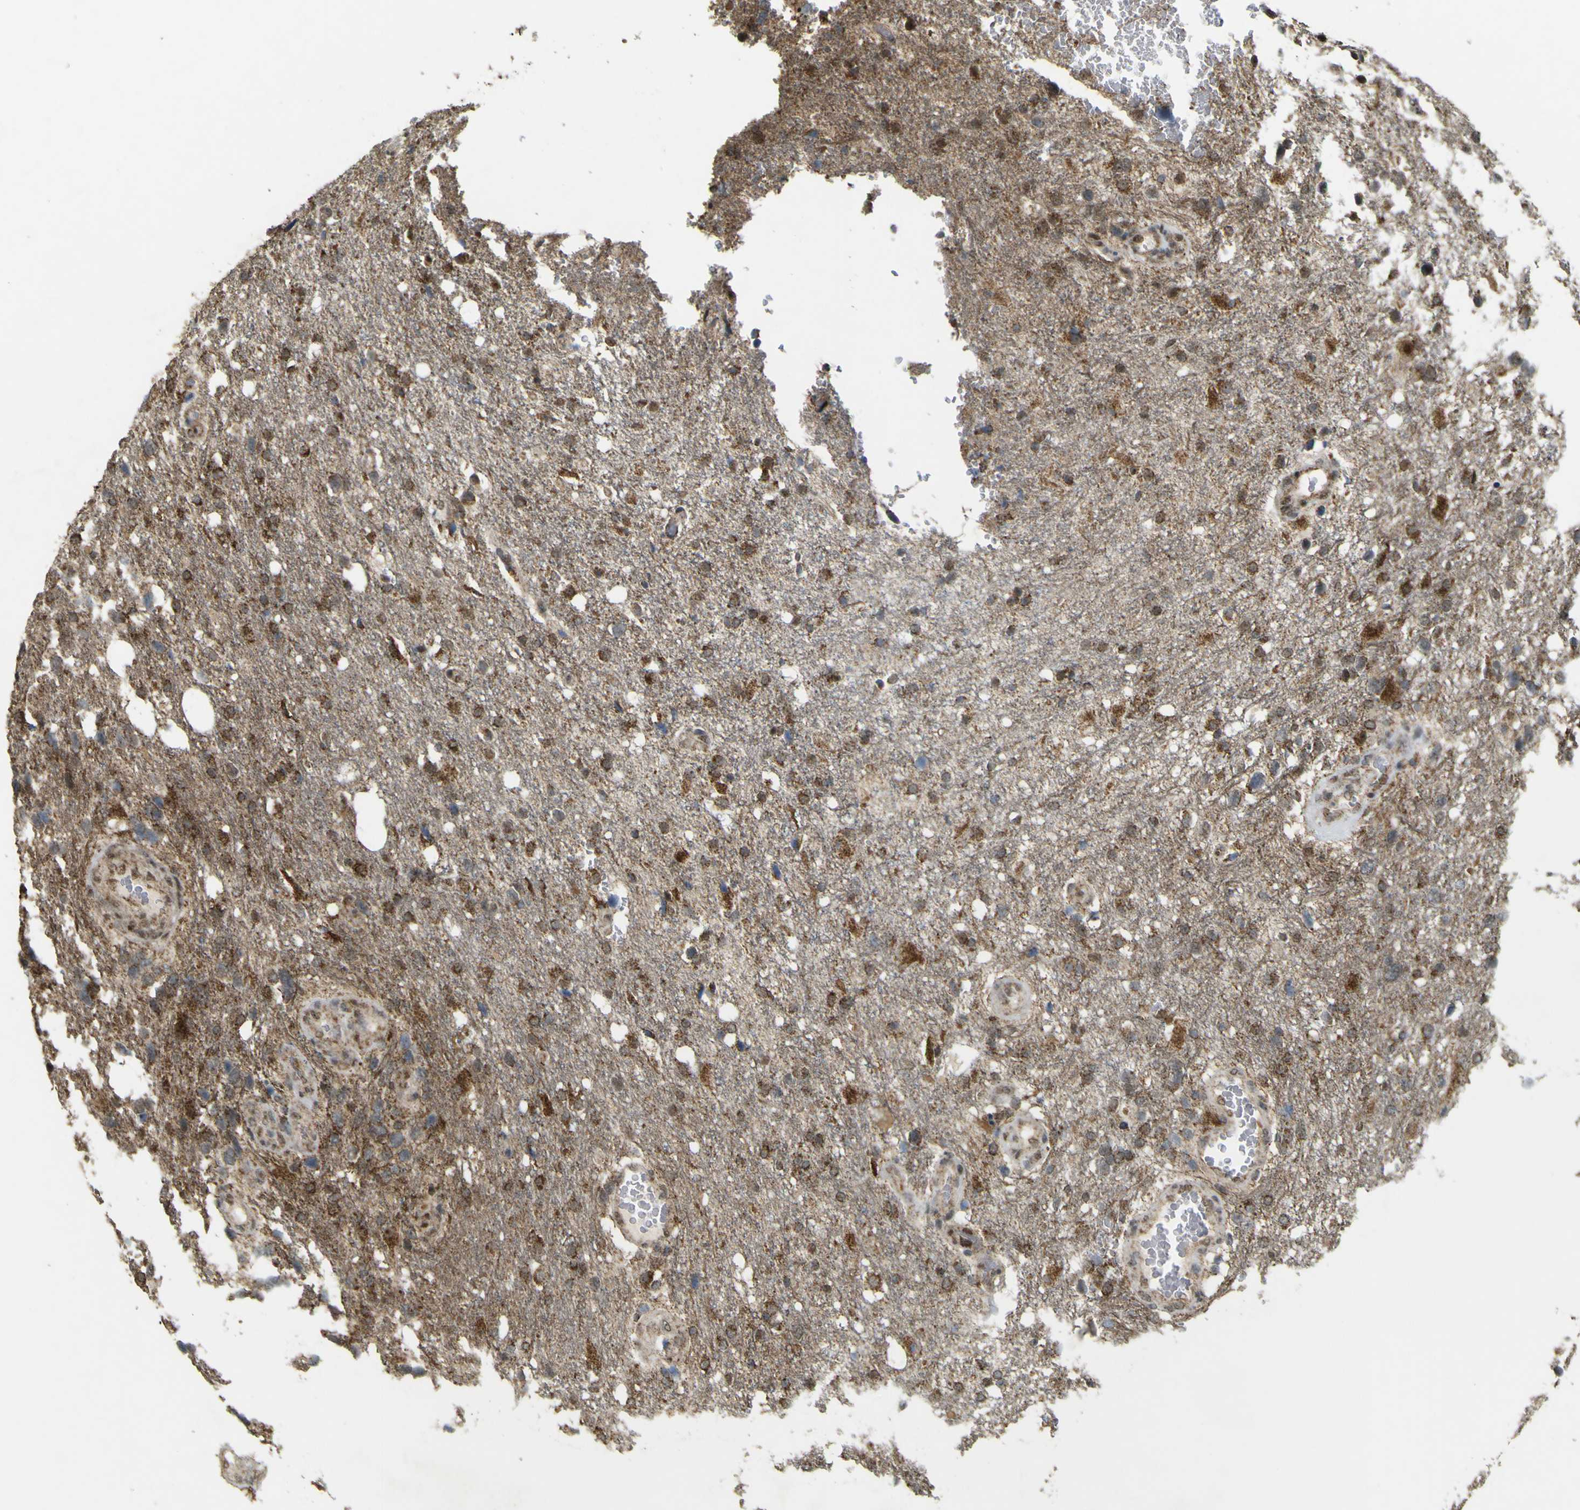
{"staining": {"intensity": "moderate", "quantity": ">75%", "location": "cytoplasmic/membranous,nuclear"}, "tissue": "glioma", "cell_type": "Tumor cells", "image_type": "cancer", "snomed": [{"axis": "morphology", "description": "Glioma, malignant, High grade"}, {"axis": "topography", "description": "Brain"}], "caption": "There is medium levels of moderate cytoplasmic/membranous and nuclear positivity in tumor cells of malignant glioma (high-grade), as demonstrated by immunohistochemical staining (brown color).", "gene": "ACBD5", "patient": {"sex": "female", "age": 58}}